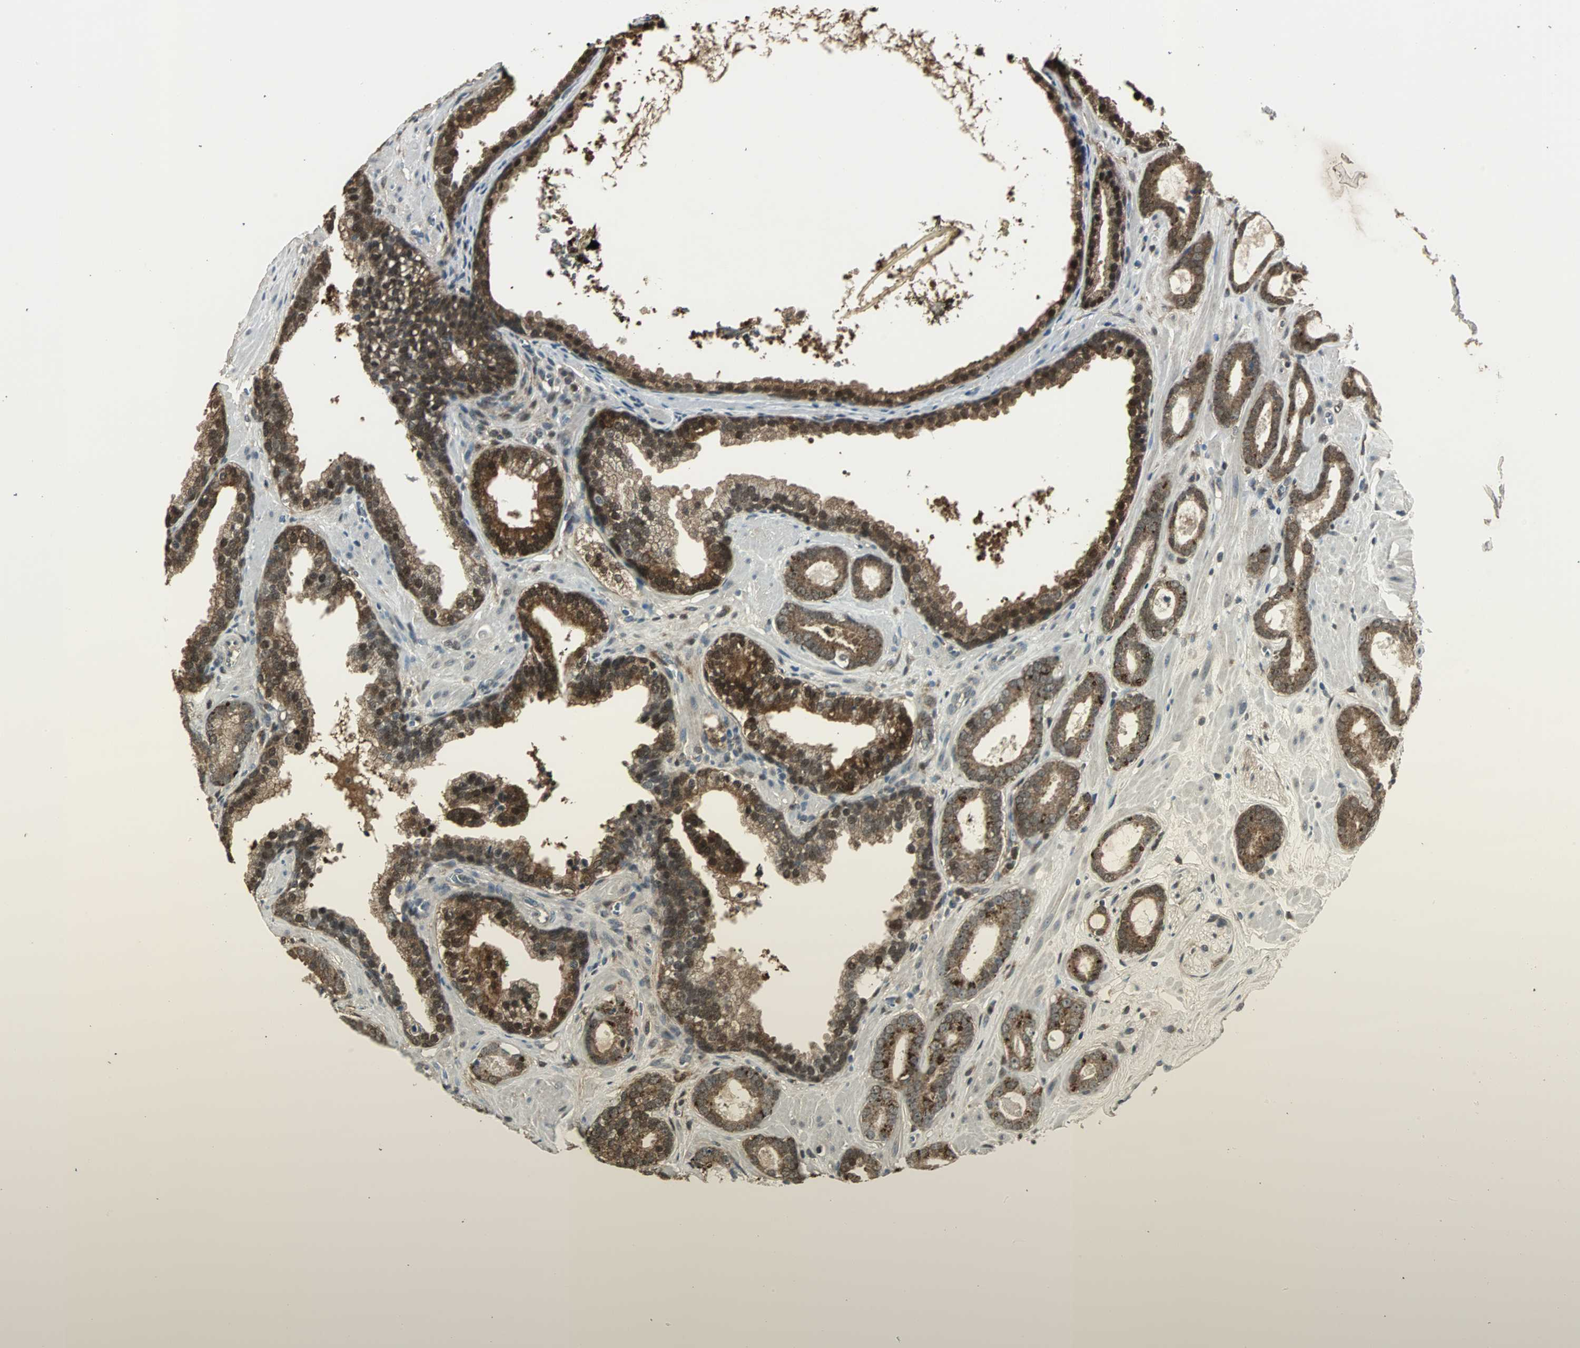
{"staining": {"intensity": "moderate", "quantity": ">75%", "location": "cytoplasmic/membranous"}, "tissue": "prostate cancer", "cell_type": "Tumor cells", "image_type": "cancer", "snomed": [{"axis": "morphology", "description": "Adenocarcinoma, Low grade"}, {"axis": "topography", "description": "Prostate"}], "caption": "IHC micrograph of human prostate cancer stained for a protein (brown), which reveals medium levels of moderate cytoplasmic/membranous expression in about >75% of tumor cells.", "gene": "PLIN3", "patient": {"sex": "male", "age": 57}}